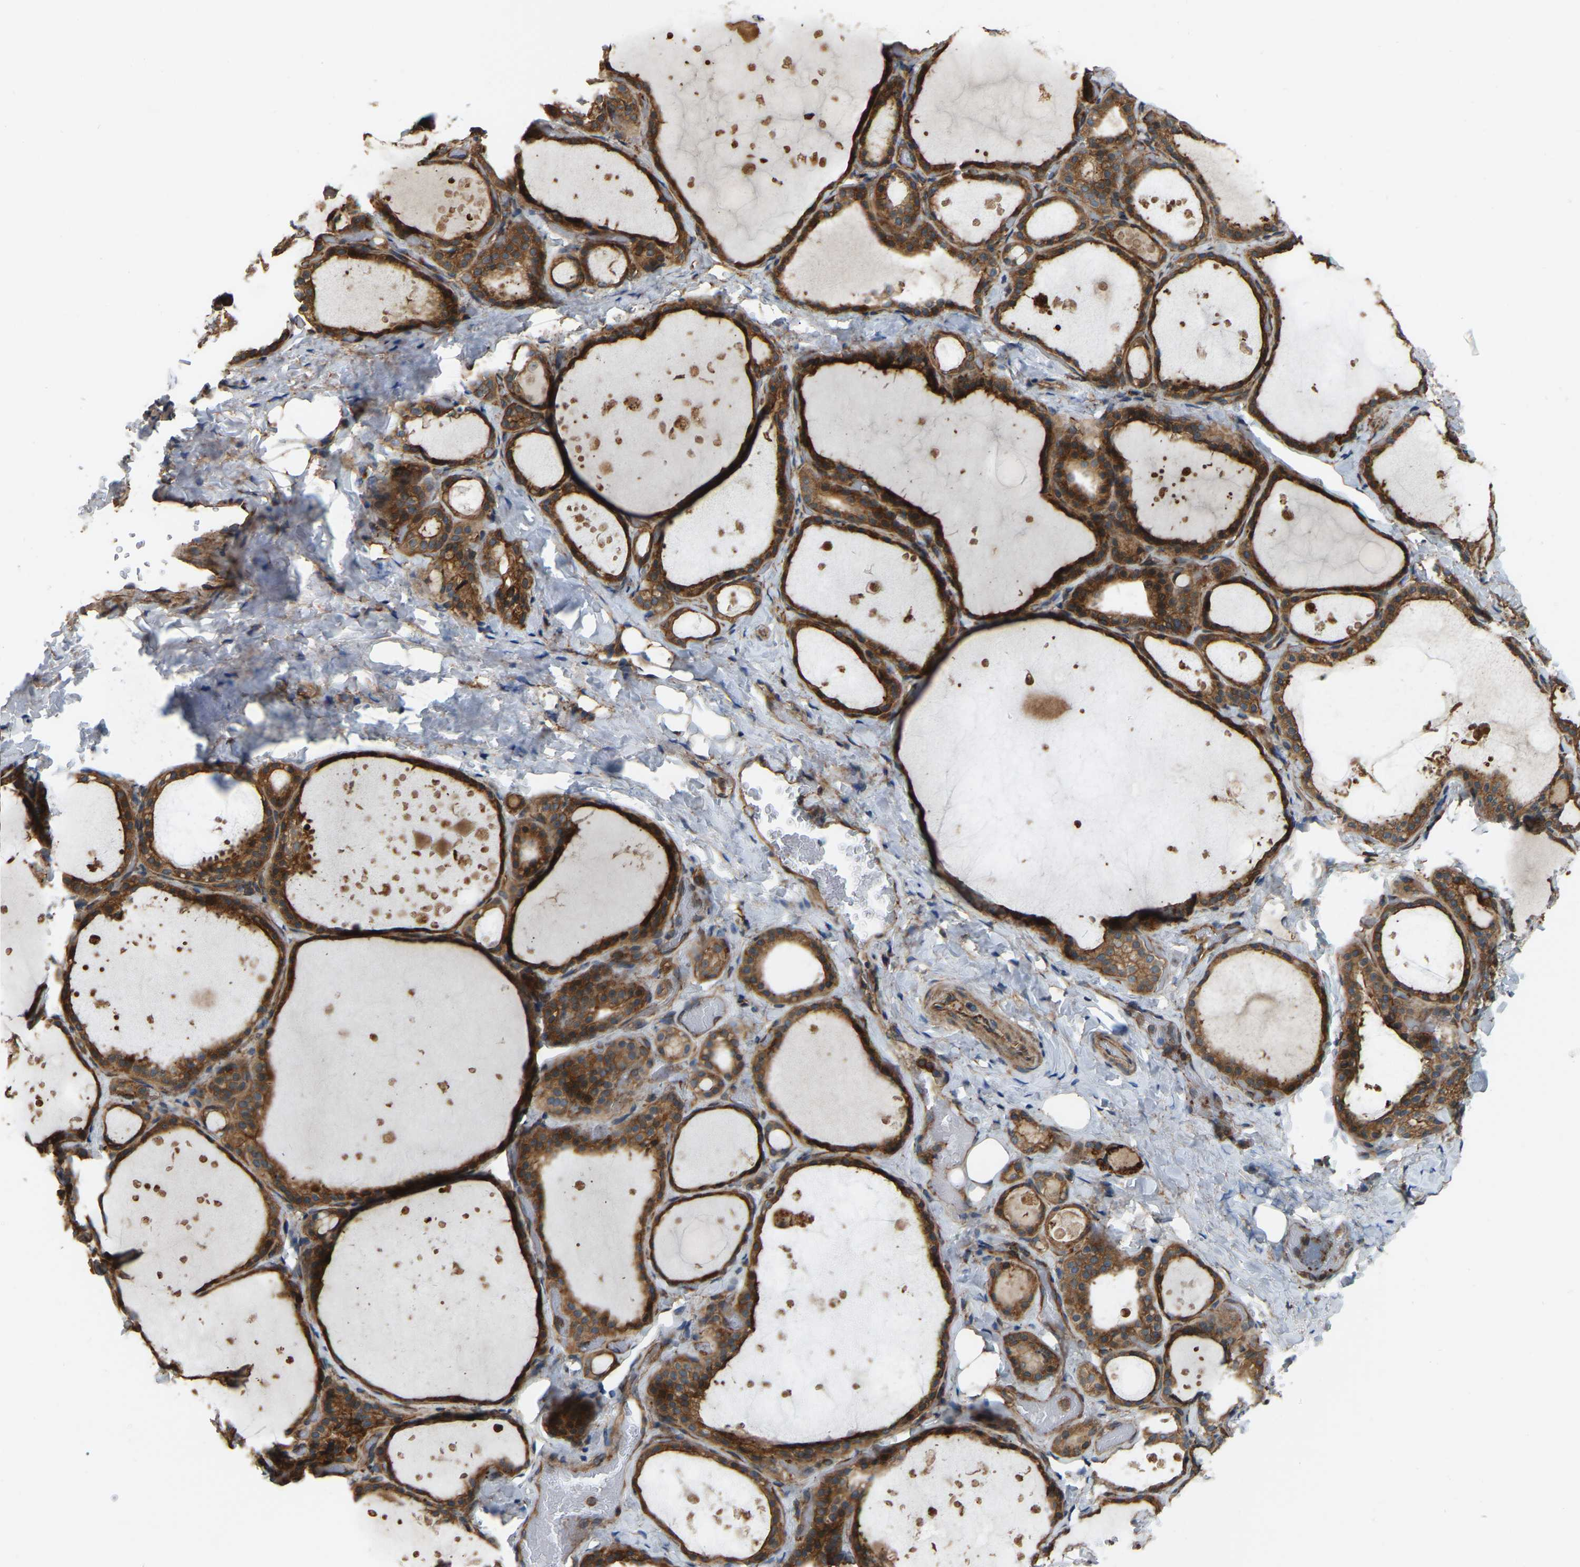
{"staining": {"intensity": "moderate", "quantity": ">75%", "location": "cytoplasmic/membranous"}, "tissue": "thyroid gland", "cell_type": "Glandular cells", "image_type": "normal", "snomed": [{"axis": "morphology", "description": "Normal tissue, NOS"}, {"axis": "topography", "description": "Thyroid gland"}], "caption": "A high-resolution image shows immunohistochemistry (IHC) staining of unremarkable thyroid gland, which reveals moderate cytoplasmic/membranous expression in approximately >75% of glandular cells.", "gene": "SAMD9L", "patient": {"sex": "female", "age": 44}}